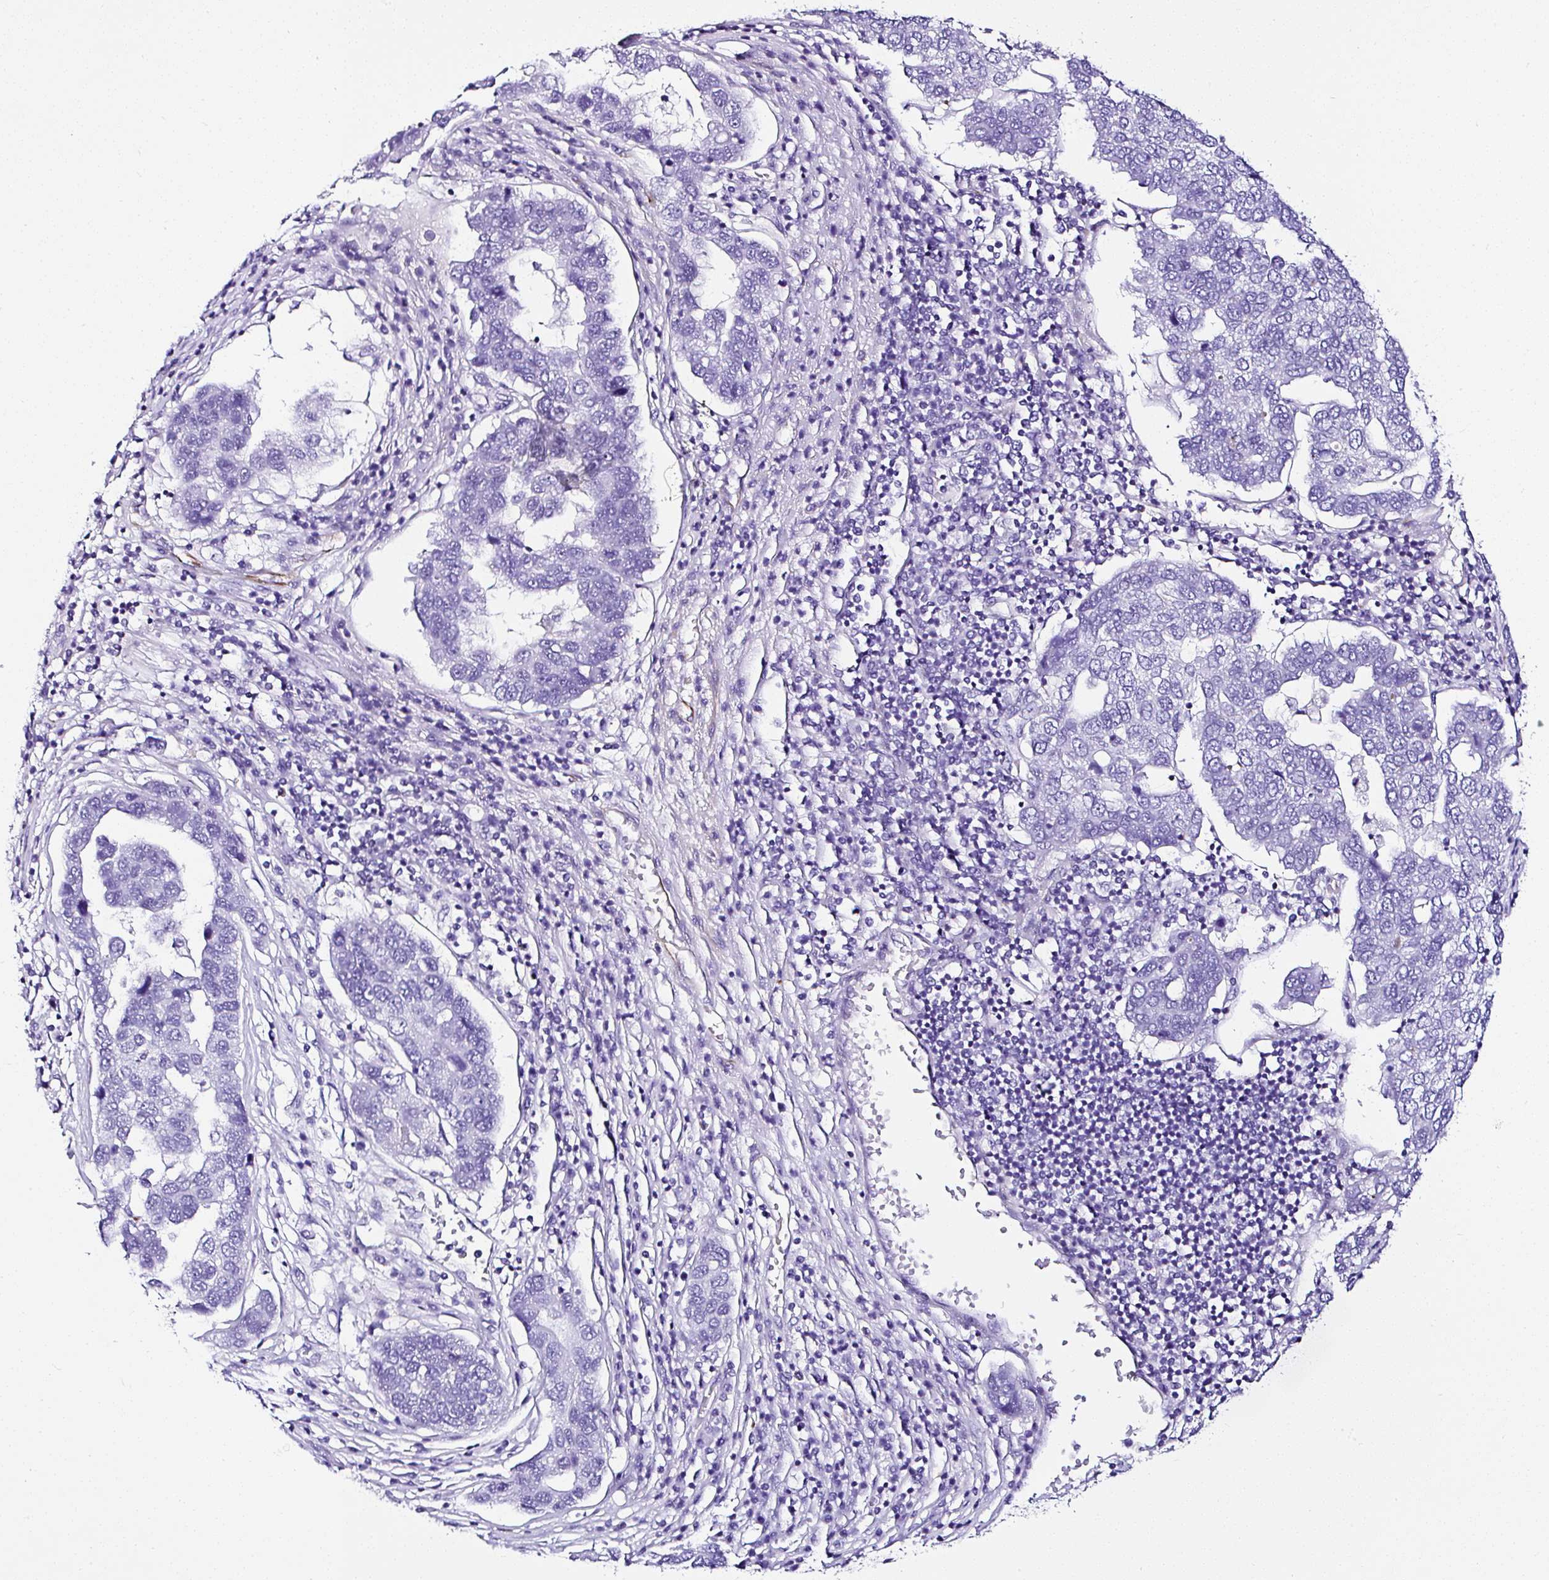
{"staining": {"intensity": "negative", "quantity": "none", "location": "none"}, "tissue": "pancreatic cancer", "cell_type": "Tumor cells", "image_type": "cancer", "snomed": [{"axis": "morphology", "description": "Adenocarcinoma, NOS"}, {"axis": "topography", "description": "Pancreas"}], "caption": "Immunohistochemical staining of pancreatic cancer (adenocarcinoma) exhibits no significant positivity in tumor cells. (Brightfield microscopy of DAB IHC at high magnification).", "gene": "DEPDC5", "patient": {"sex": "female", "age": 61}}